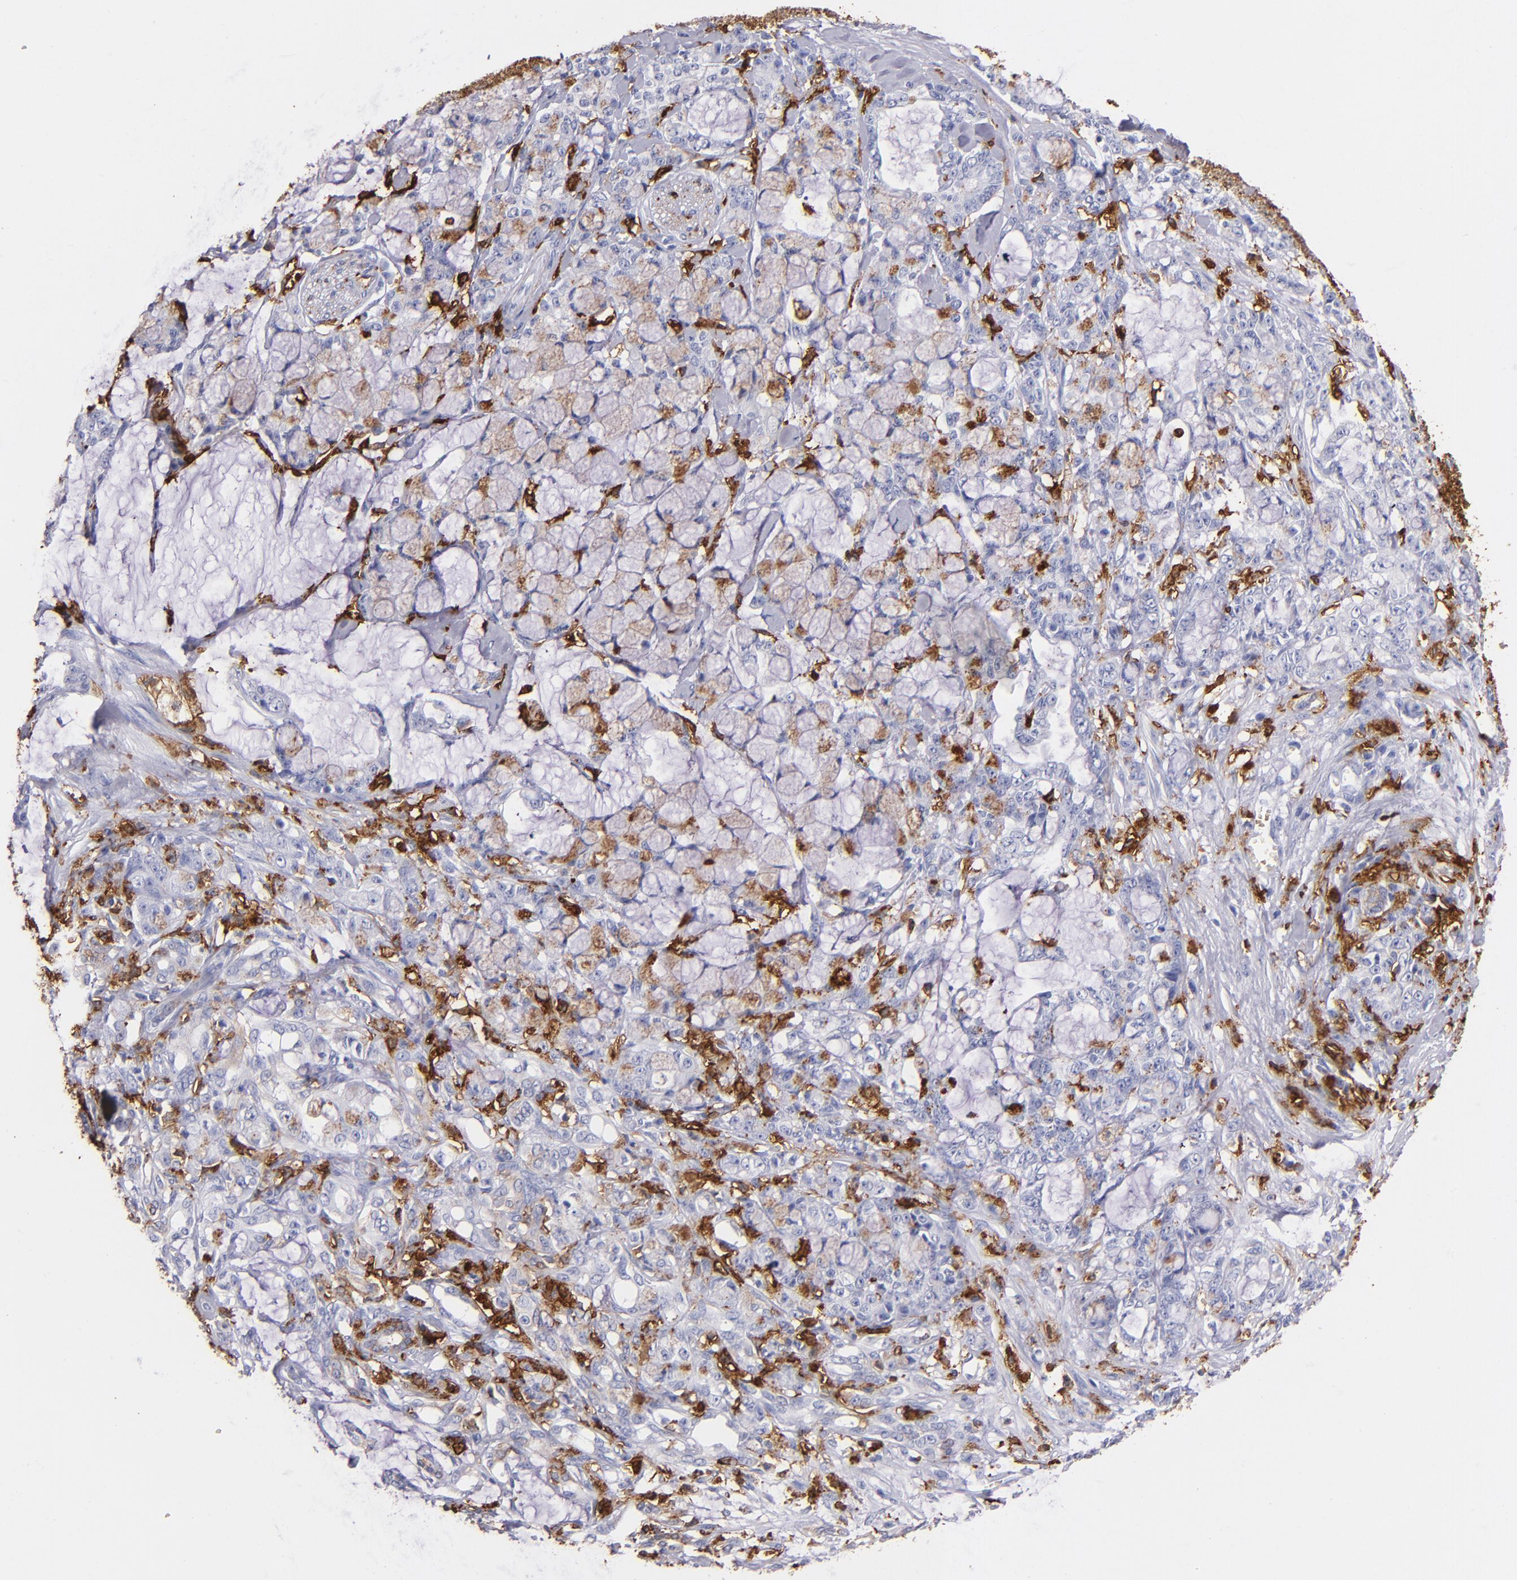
{"staining": {"intensity": "weak", "quantity": "25%-75%", "location": "cytoplasmic/membranous"}, "tissue": "pancreatic cancer", "cell_type": "Tumor cells", "image_type": "cancer", "snomed": [{"axis": "morphology", "description": "Adenocarcinoma, NOS"}, {"axis": "topography", "description": "Pancreas"}], "caption": "An IHC image of neoplastic tissue is shown. Protein staining in brown highlights weak cytoplasmic/membranous positivity in pancreatic cancer (adenocarcinoma) within tumor cells.", "gene": "HLA-DRA", "patient": {"sex": "female", "age": 73}}